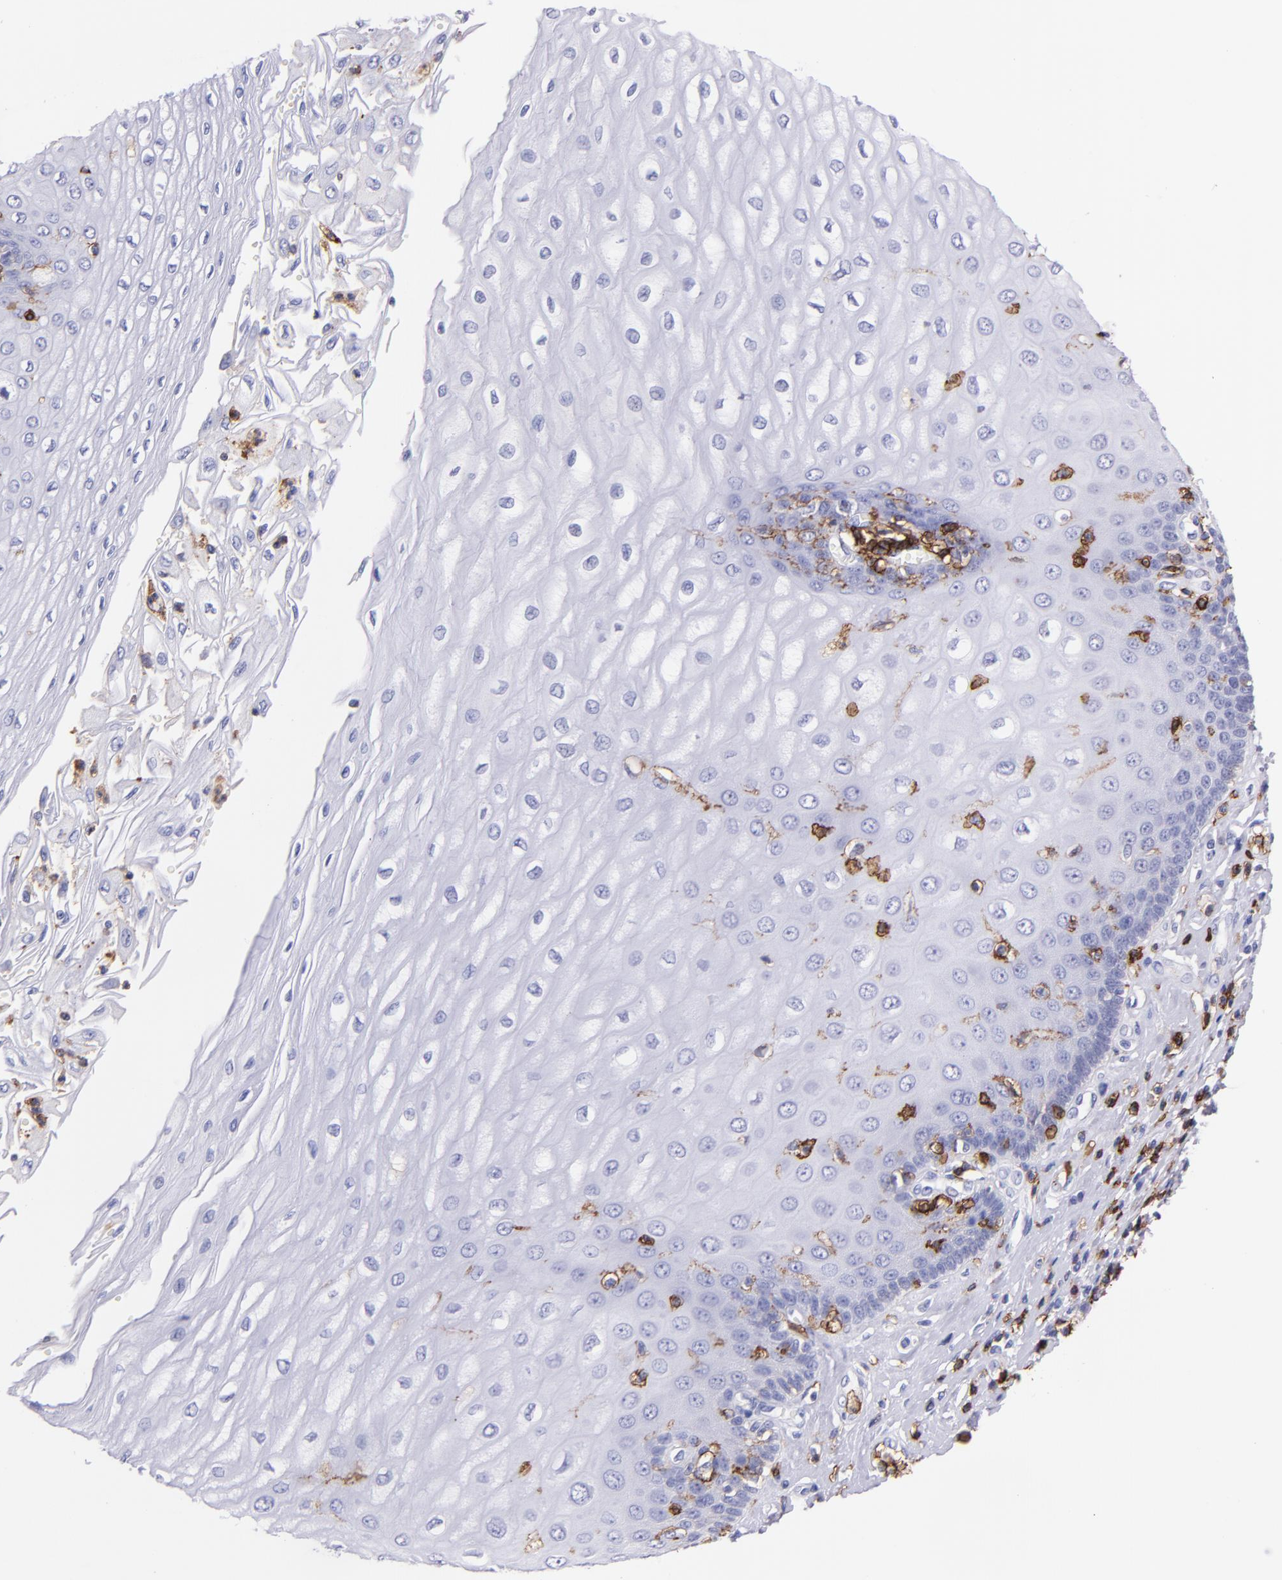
{"staining": {"intensity": "negative", "quantity": "none", "location": "none"}, "tissue": "esophagus", "cell_type": "Squamous epithelial cells", "image_type": "normal", "snomed": [{"axis": "morphology", "description": "Normal tissue, NOS"}, {"axis": "topography", "description": "Esophagus"}], "caption": "This is an immunohistochemistry (IHC) photomicrograph of normal esophagus. There is no positivity in squamous epithelial cells.", "gene": "SPN", "patient": {"sex": "male", "age": 62}}